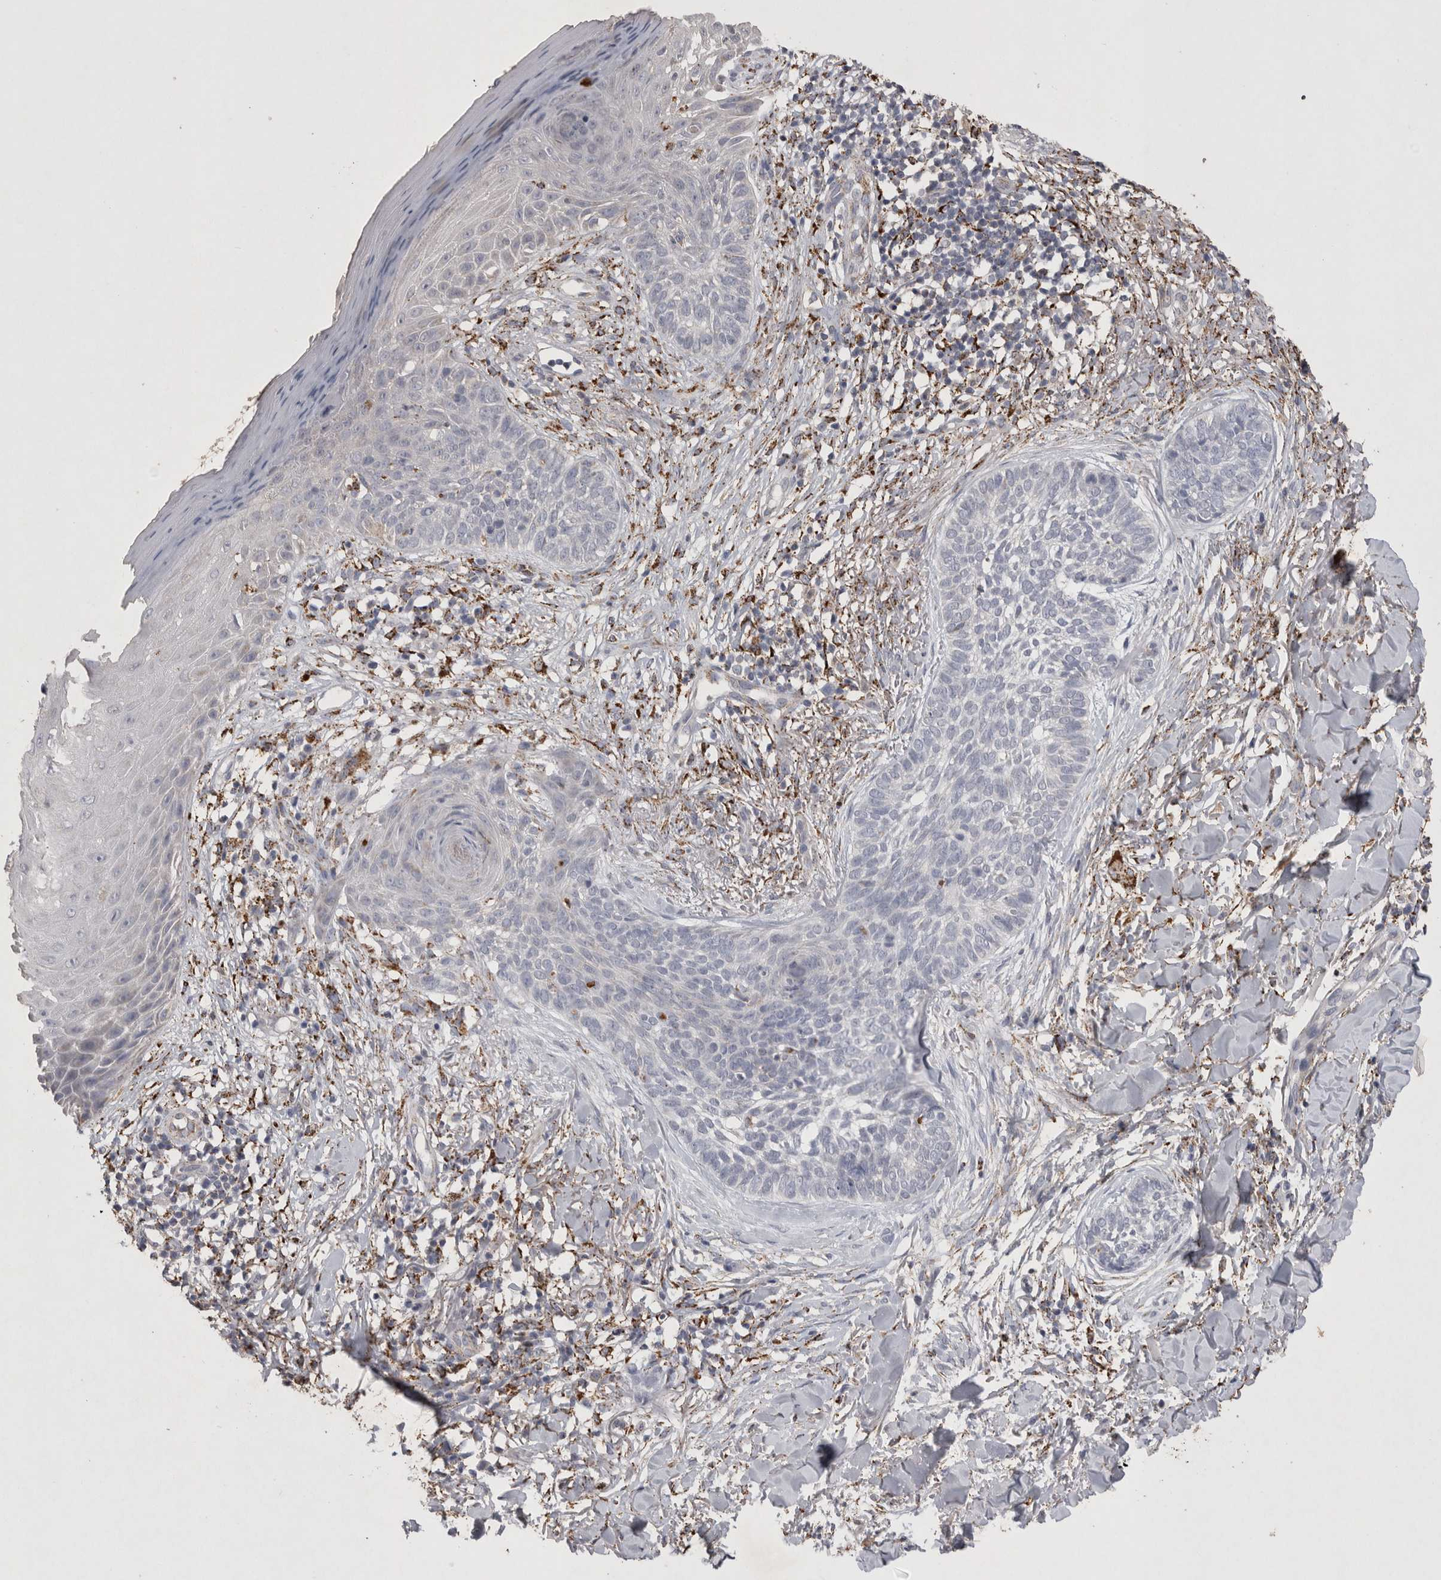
{"staining": {"intensity": "negative", "quantity": "none", "location": "none"}, "tissue": "skin cancer", "cell_type": "Tumor cells", "image_type": "cancer", "snomed": [{"axis": "morphology", "description": "Normal tissue, NOS"}, {"axis": "morphology", "description": "Basal cell carcinoma"}, {"axis": "topography", "description": "Skin"}], "caption": "Skin cancer was stained to show a protein in brown. There is no significant expression in tumor cells.", "gene": "DKK3", "patient": {"sex": "male", "age": 67}}